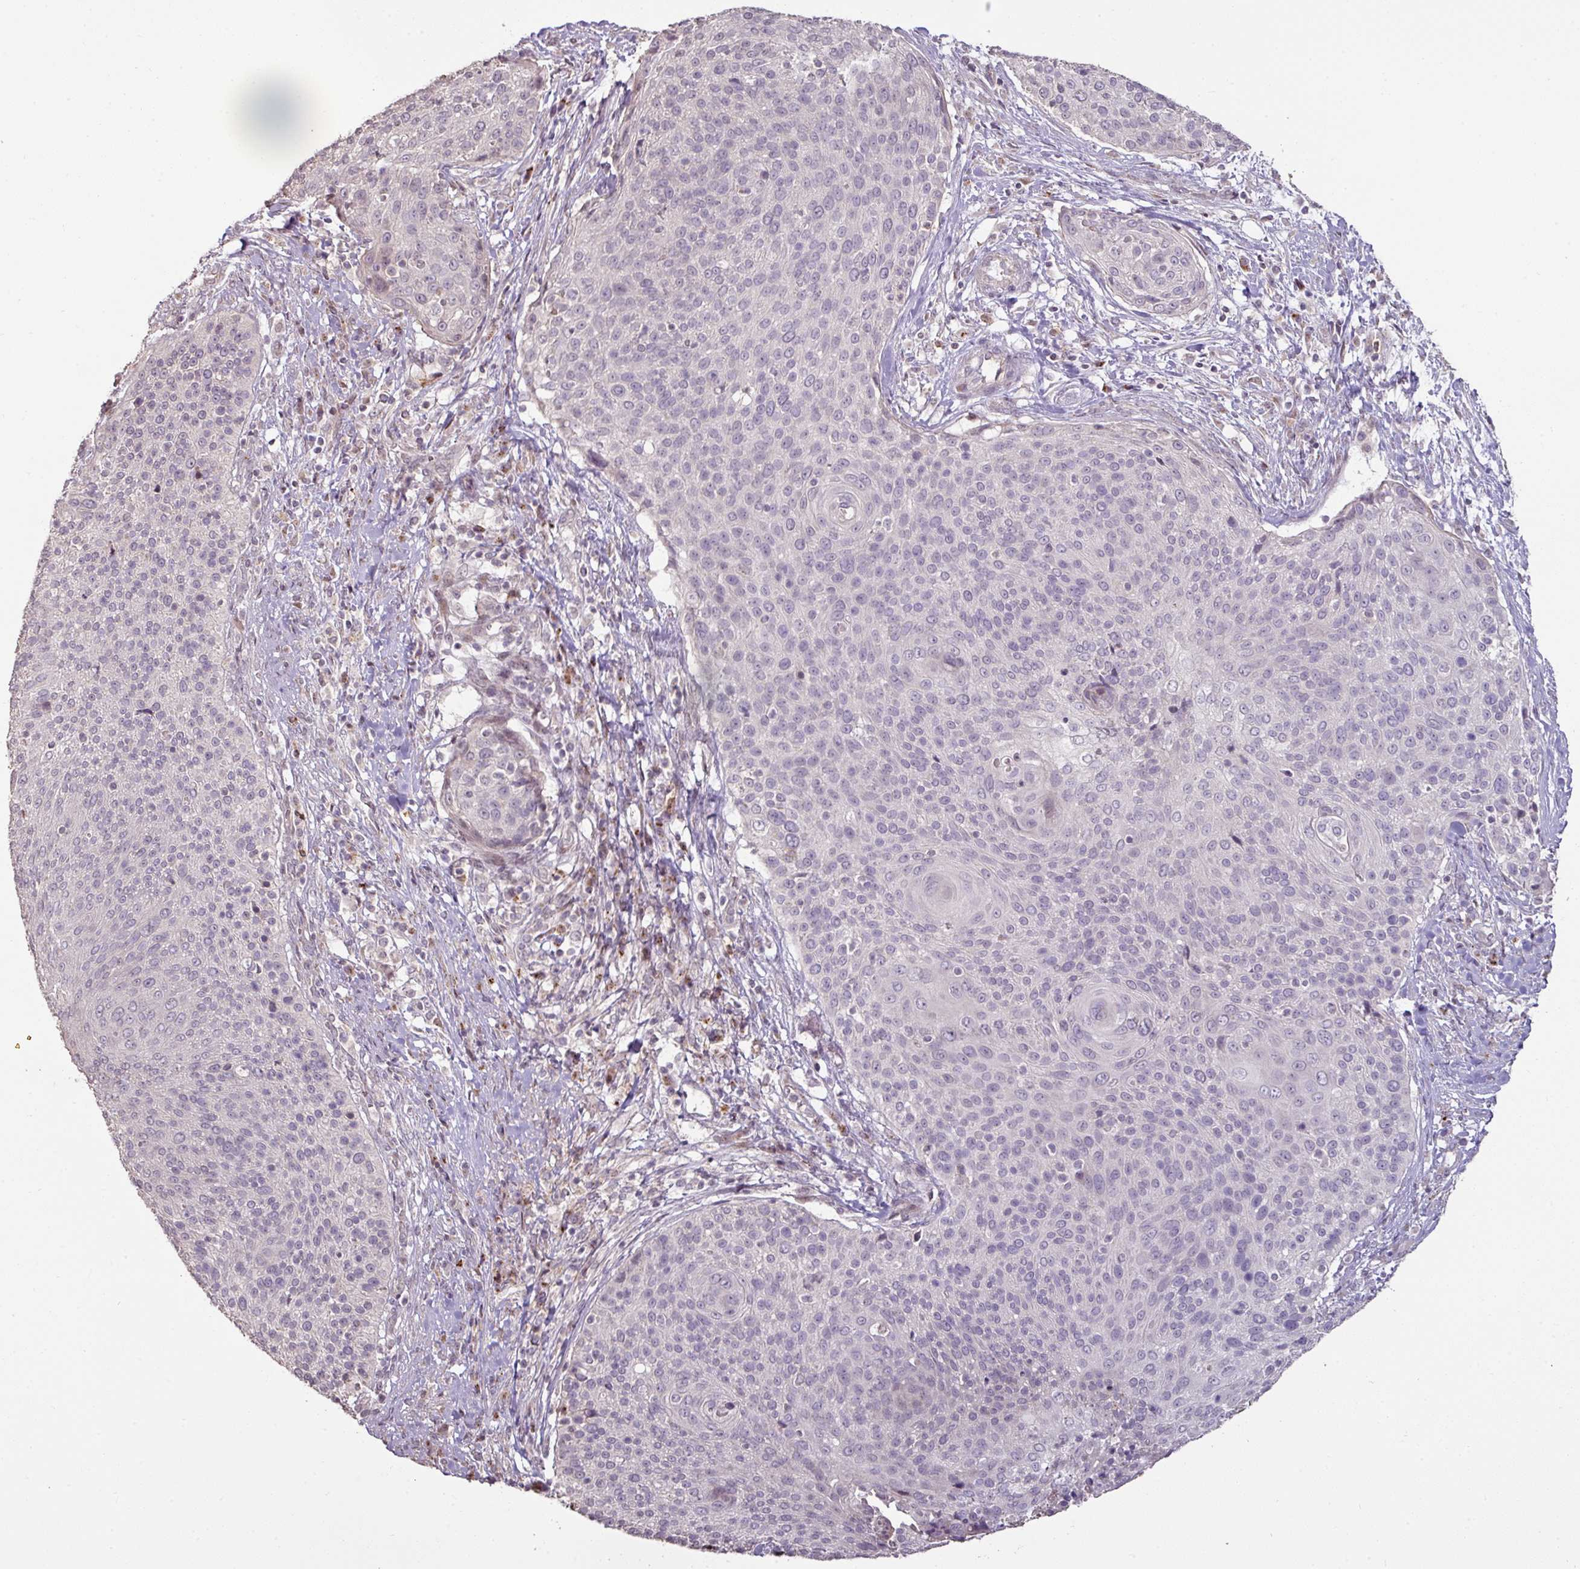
{"staining": {"intensity": "negative", "quantity": "none", "location": "none"}, "tissue": "cervical cancer", "cell_type": "Tumor cells", "image_type": "cancer", "snomed": [{"axis": "morphology", "description": "Squamous cell carcinoma, NOS"}, {"axis": "topography", "description": "Cervix"}], "caption": "Cervical cancer was stained to show a protein in brown. There is no significant expression in tumor cells. (Immunohistochemistry (ihc), brightfield microscopy, high magnification).", "gene": "CXCR5", "patient": {"sex": "female", "age": 31}}